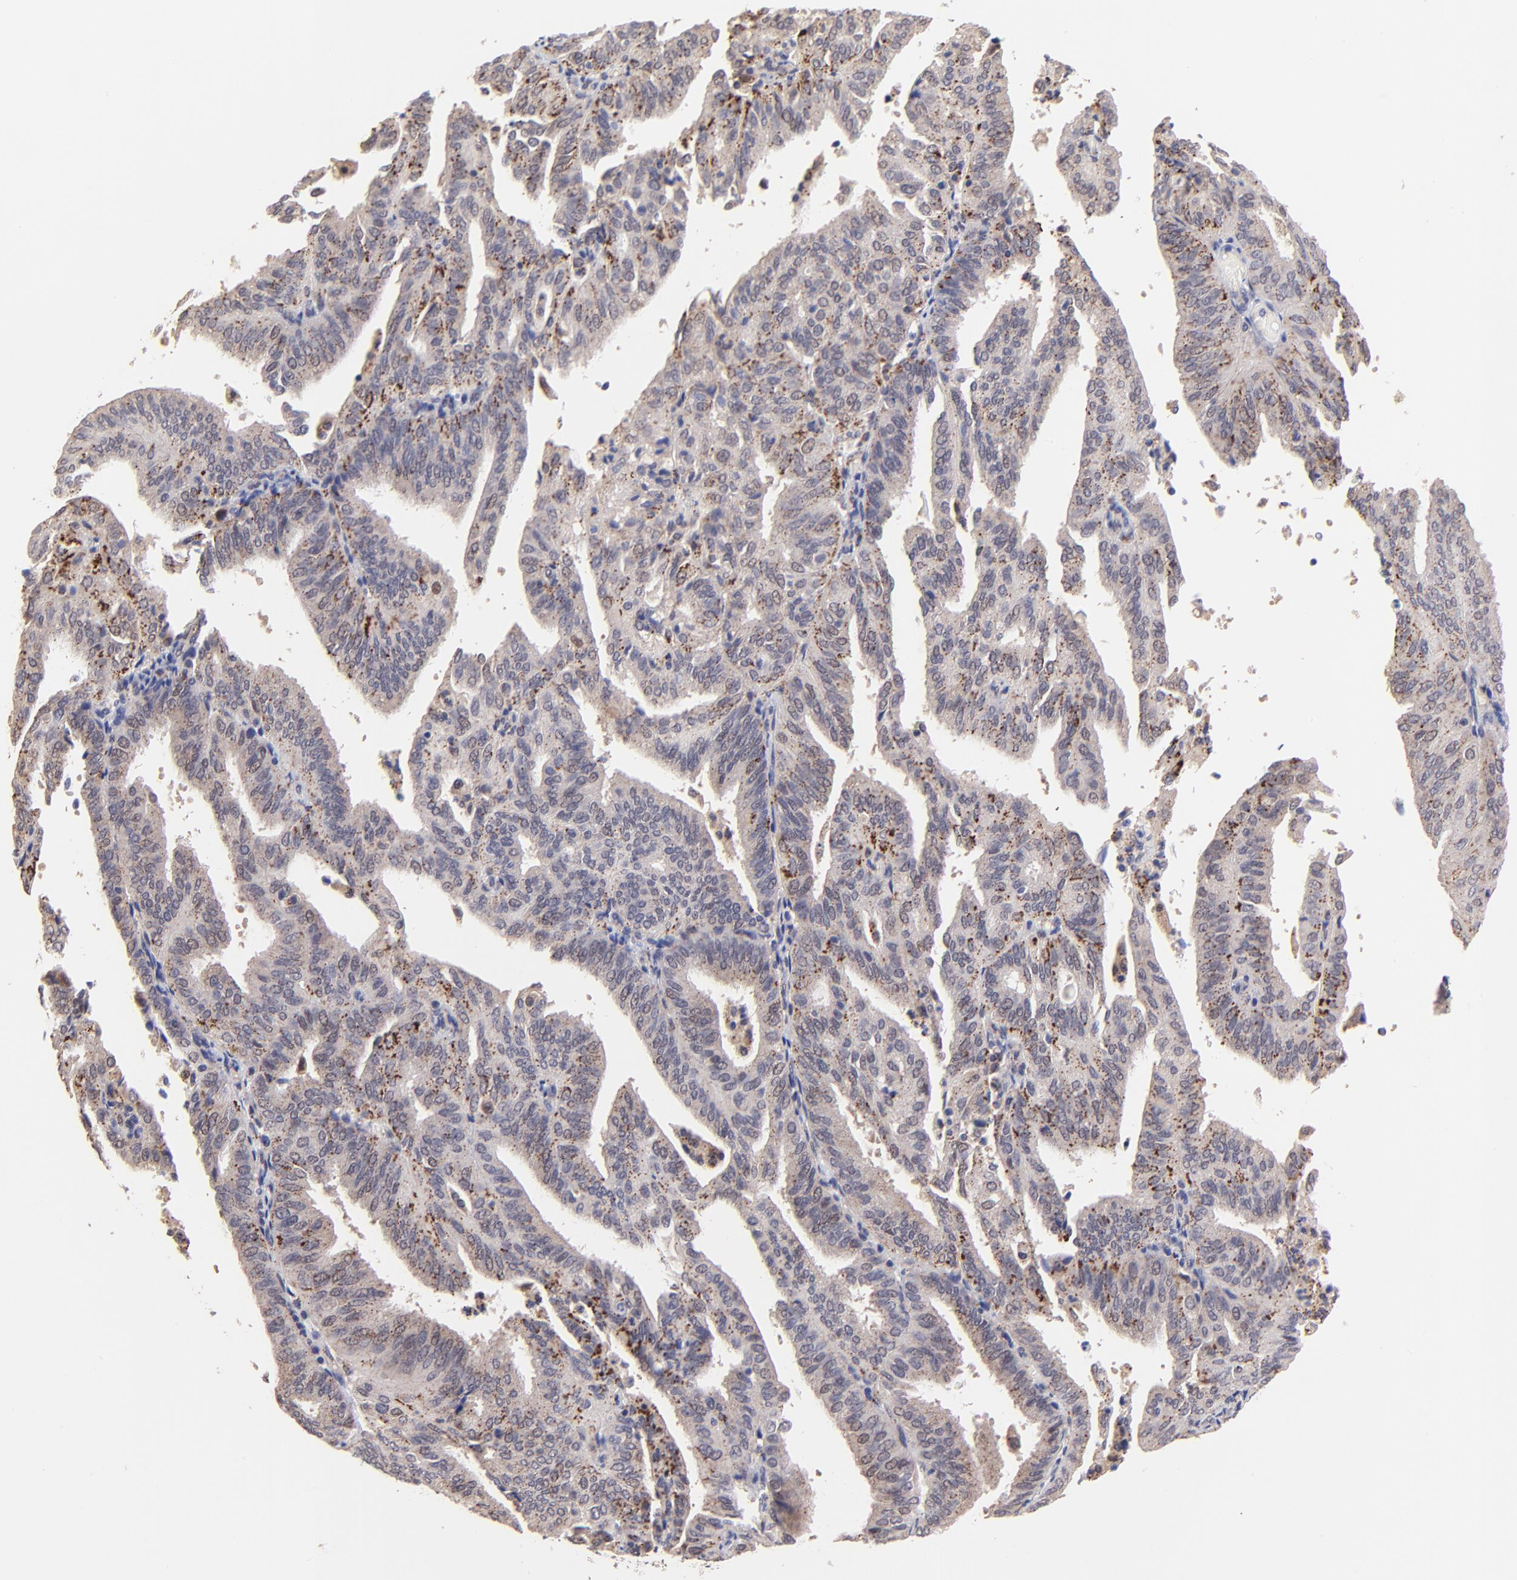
{"staining": {"intensity": "moderate", "quantity": ">75%", "location": "cytoplasmic/membranous"}, "tissue": "endometrial cancer", "cell_type": "Tumor cells", "image_type": "cancer", "snomed": [{"axis": "morphology", "description": "Adenocarcinoma, NOS"}, {"axis": "topography", "description": "Endometrium"}], "caption": "Moderate cytoplasmic/membranous staining for a protein is seen in about >75% of tumor cells of endometrial cancer using IHC.", "gene": "ZNF747", "patient": {"sex": "female", "age": 59}}